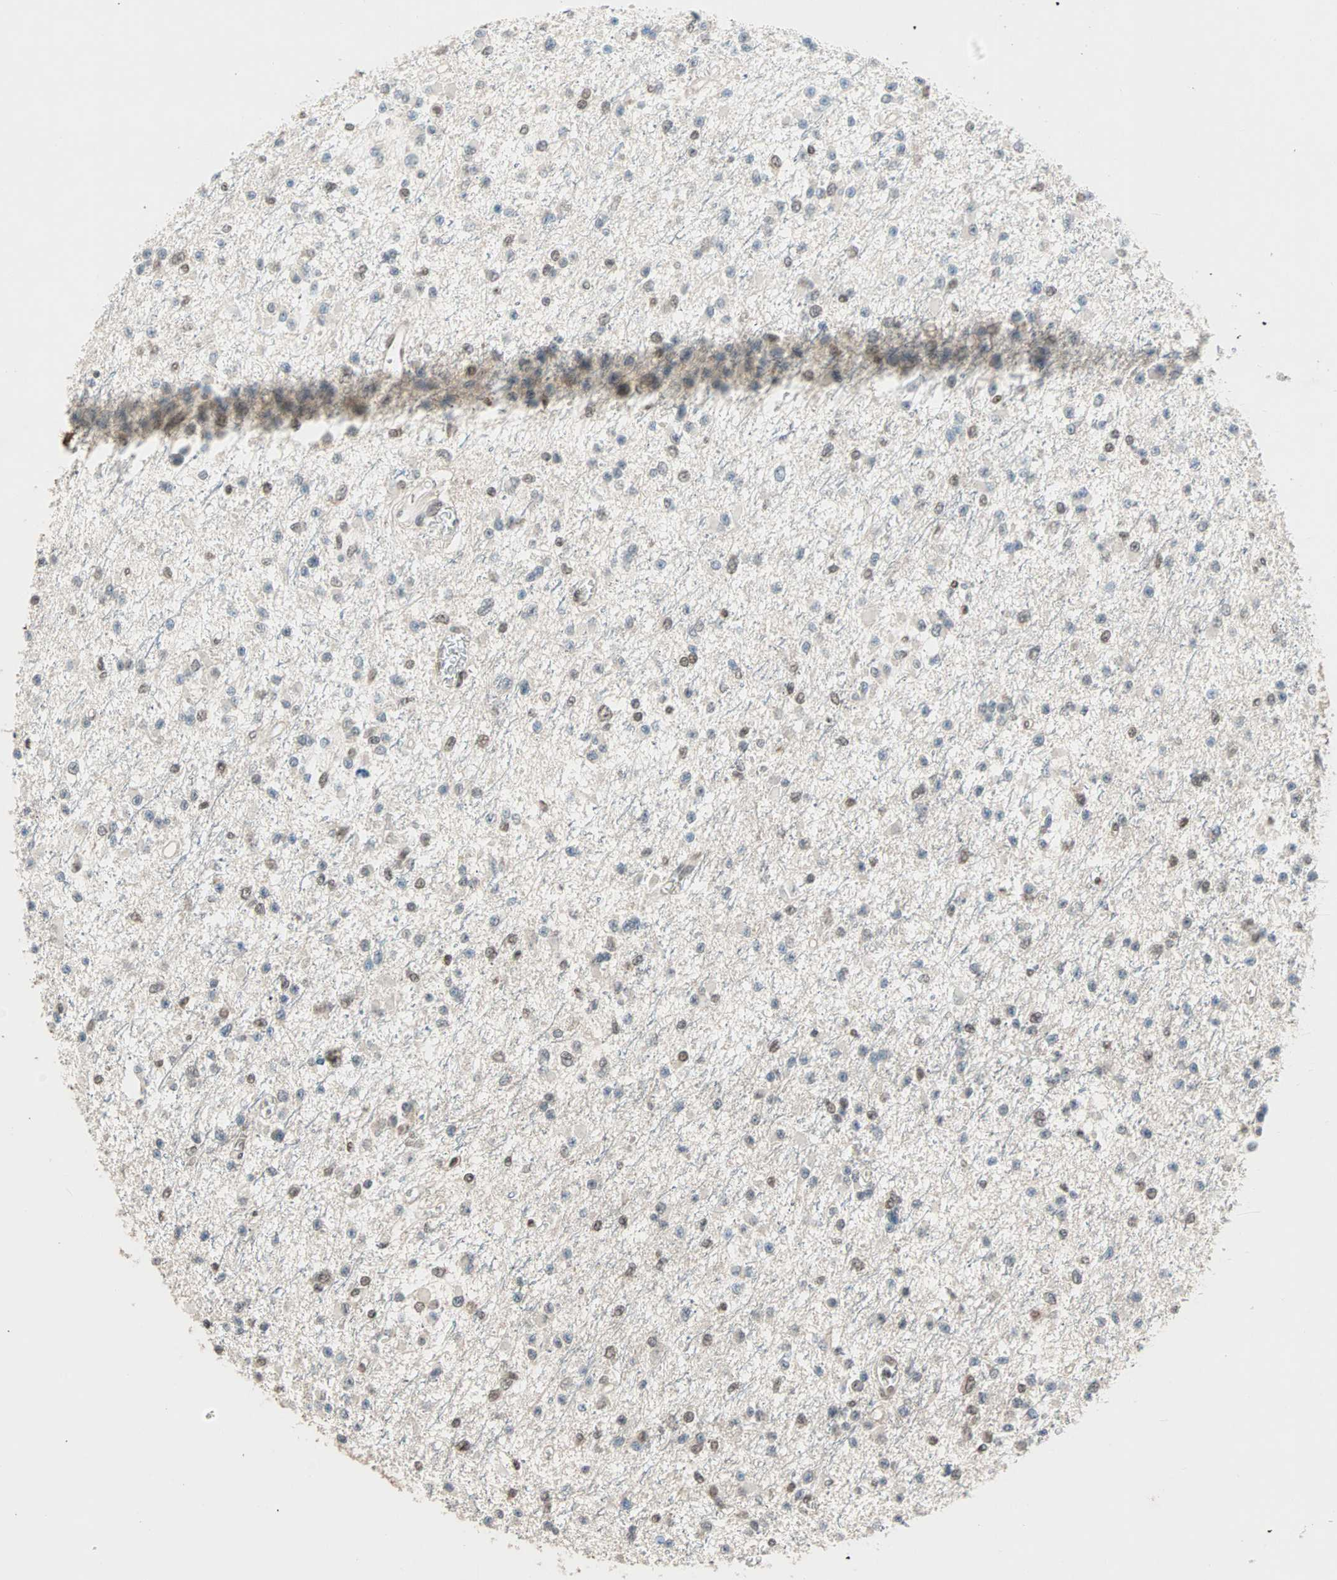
{"staining": {"intensity": "moderate", "quantity": "<25%", "location": "nuclear"}, "tissue": "glioma", "cell_type": "Tumor cells", "image_type": "cancer", "snomed": [{"axis": "morphology", "description": "Glioma, malignant, Low grade"}, {"axis": "topography", "description": "Brain"}], "caption": "Approximately <25% of tumor cells in human glioma display moderate nuclear protein positivity as visualized by brown immunohistochemical staining.", "gene": "DAZAP1", "patient": {"sex": "female", "age": 22}}